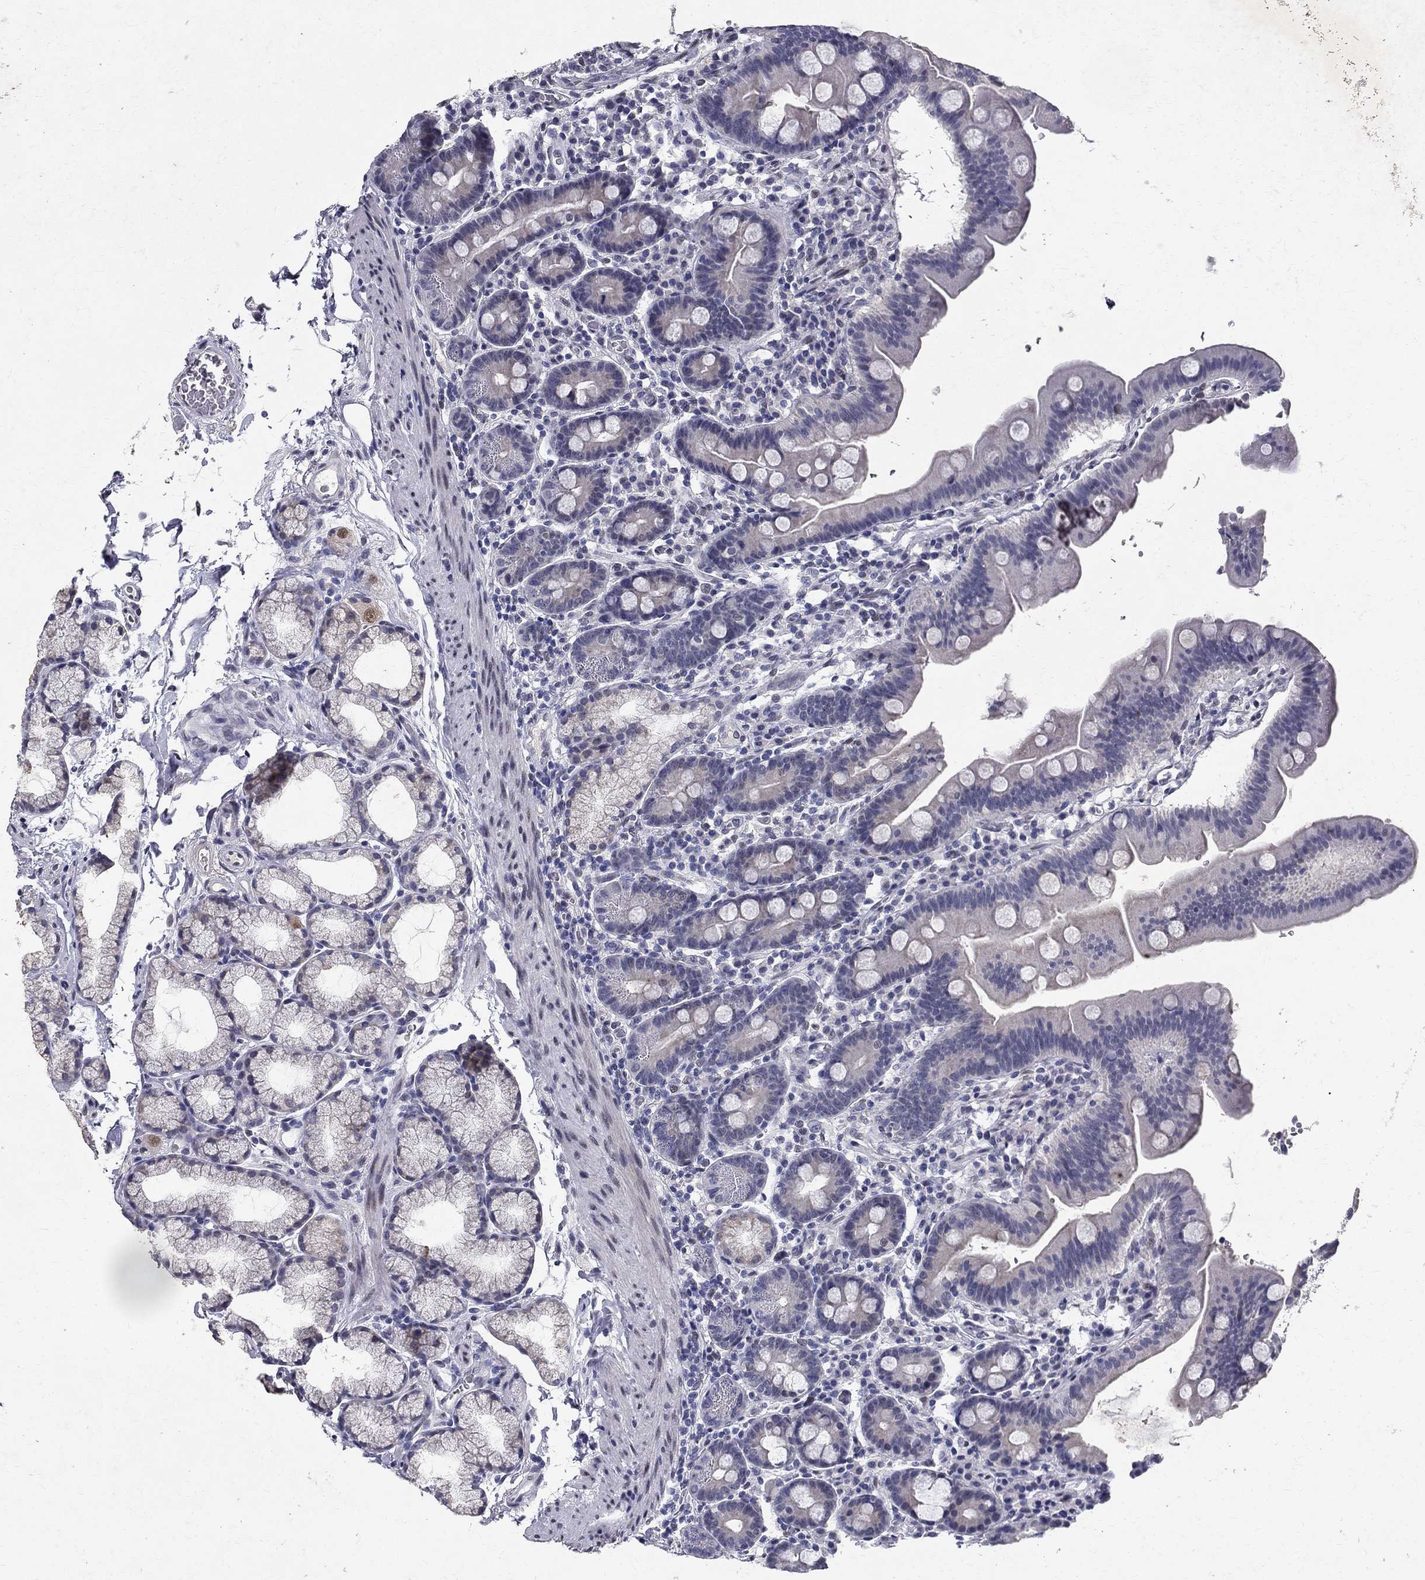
{"staining": {"intensity": "negative", "quantity": "none", "location": "none"}, "tissue": "duodenum", "cell_type": "Glandular cells", "image_type": "normal", "snomed": [{"axis": "morphology", "description": "Normal tissue, NOS"}, {"axis": "topography", "description": "Duodenum"}], "caption": "Immunohistochemistry (IHC) micrograph of normal duodenum: human duodenum stained with DAB (3,3'-diaminobenzidine) demonstrates no significant protein positivity in glandular cells.", "gene": "RBFOX1", "patient": {"sex": "male", "age": 59}}